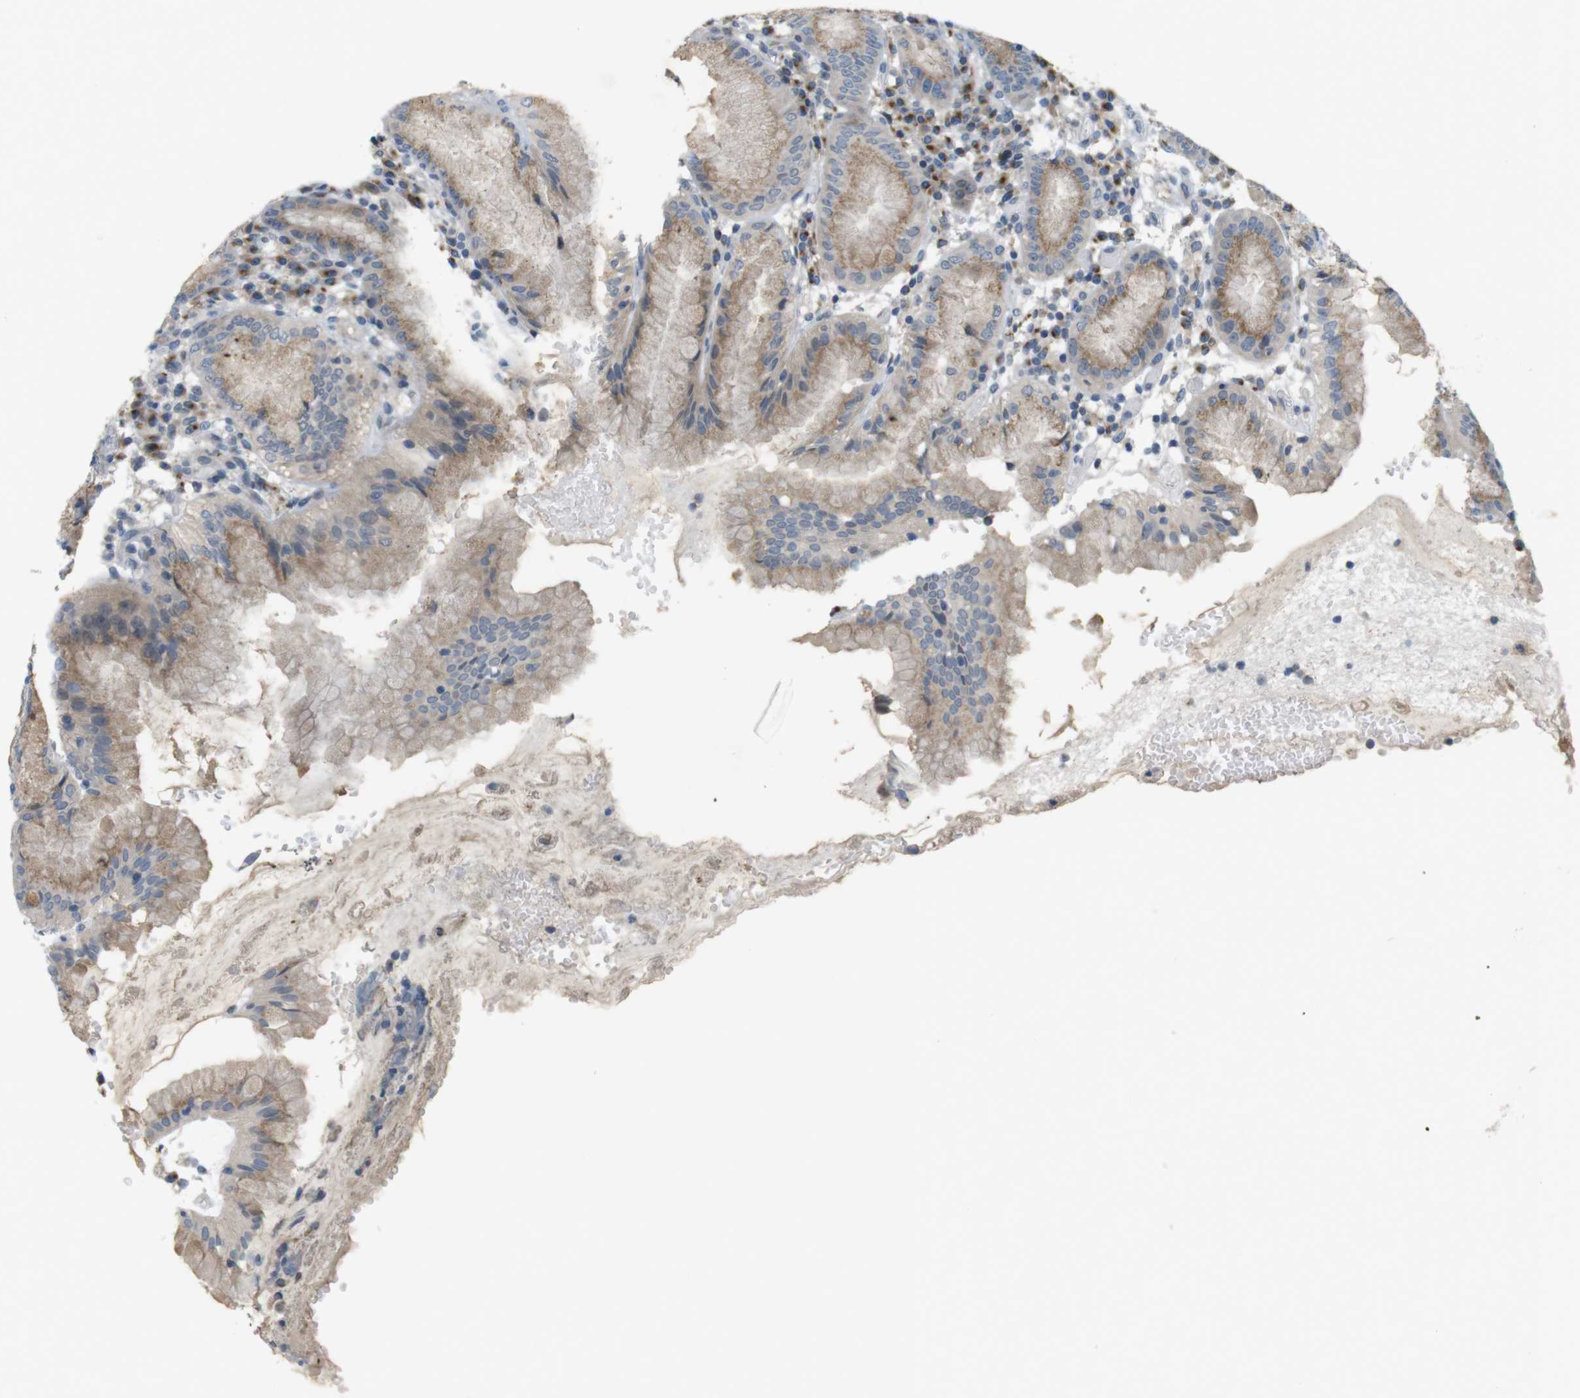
{"staining": {"intensity": "moderate", "quantity": ">75%", "location": "cytoplasmic/membranous"}, "tissue": "stomach", "cell_type": "Glandular cells", "image_type": "normal", "snomed": [{"axis": "morphology", "description": "Normal tissue, NOS"}, {"axis": "topography", "description": "Stomach"}, {"axis": "topography", "description": "Stomach, lower"}], "caption": "Immunohistochemistry (IHC) photomicrograph of unremarkable stomach: human stomach stained using immunohistochemistry demonstrates medium levels of moderate protein expression localized specifically in the cytoplasmic/membranous of glandular cells, appearing as a cytoplasmic/membranous brown color.", "gene": "YIPF3", "patient": {"sex": "female", "age": 75}}